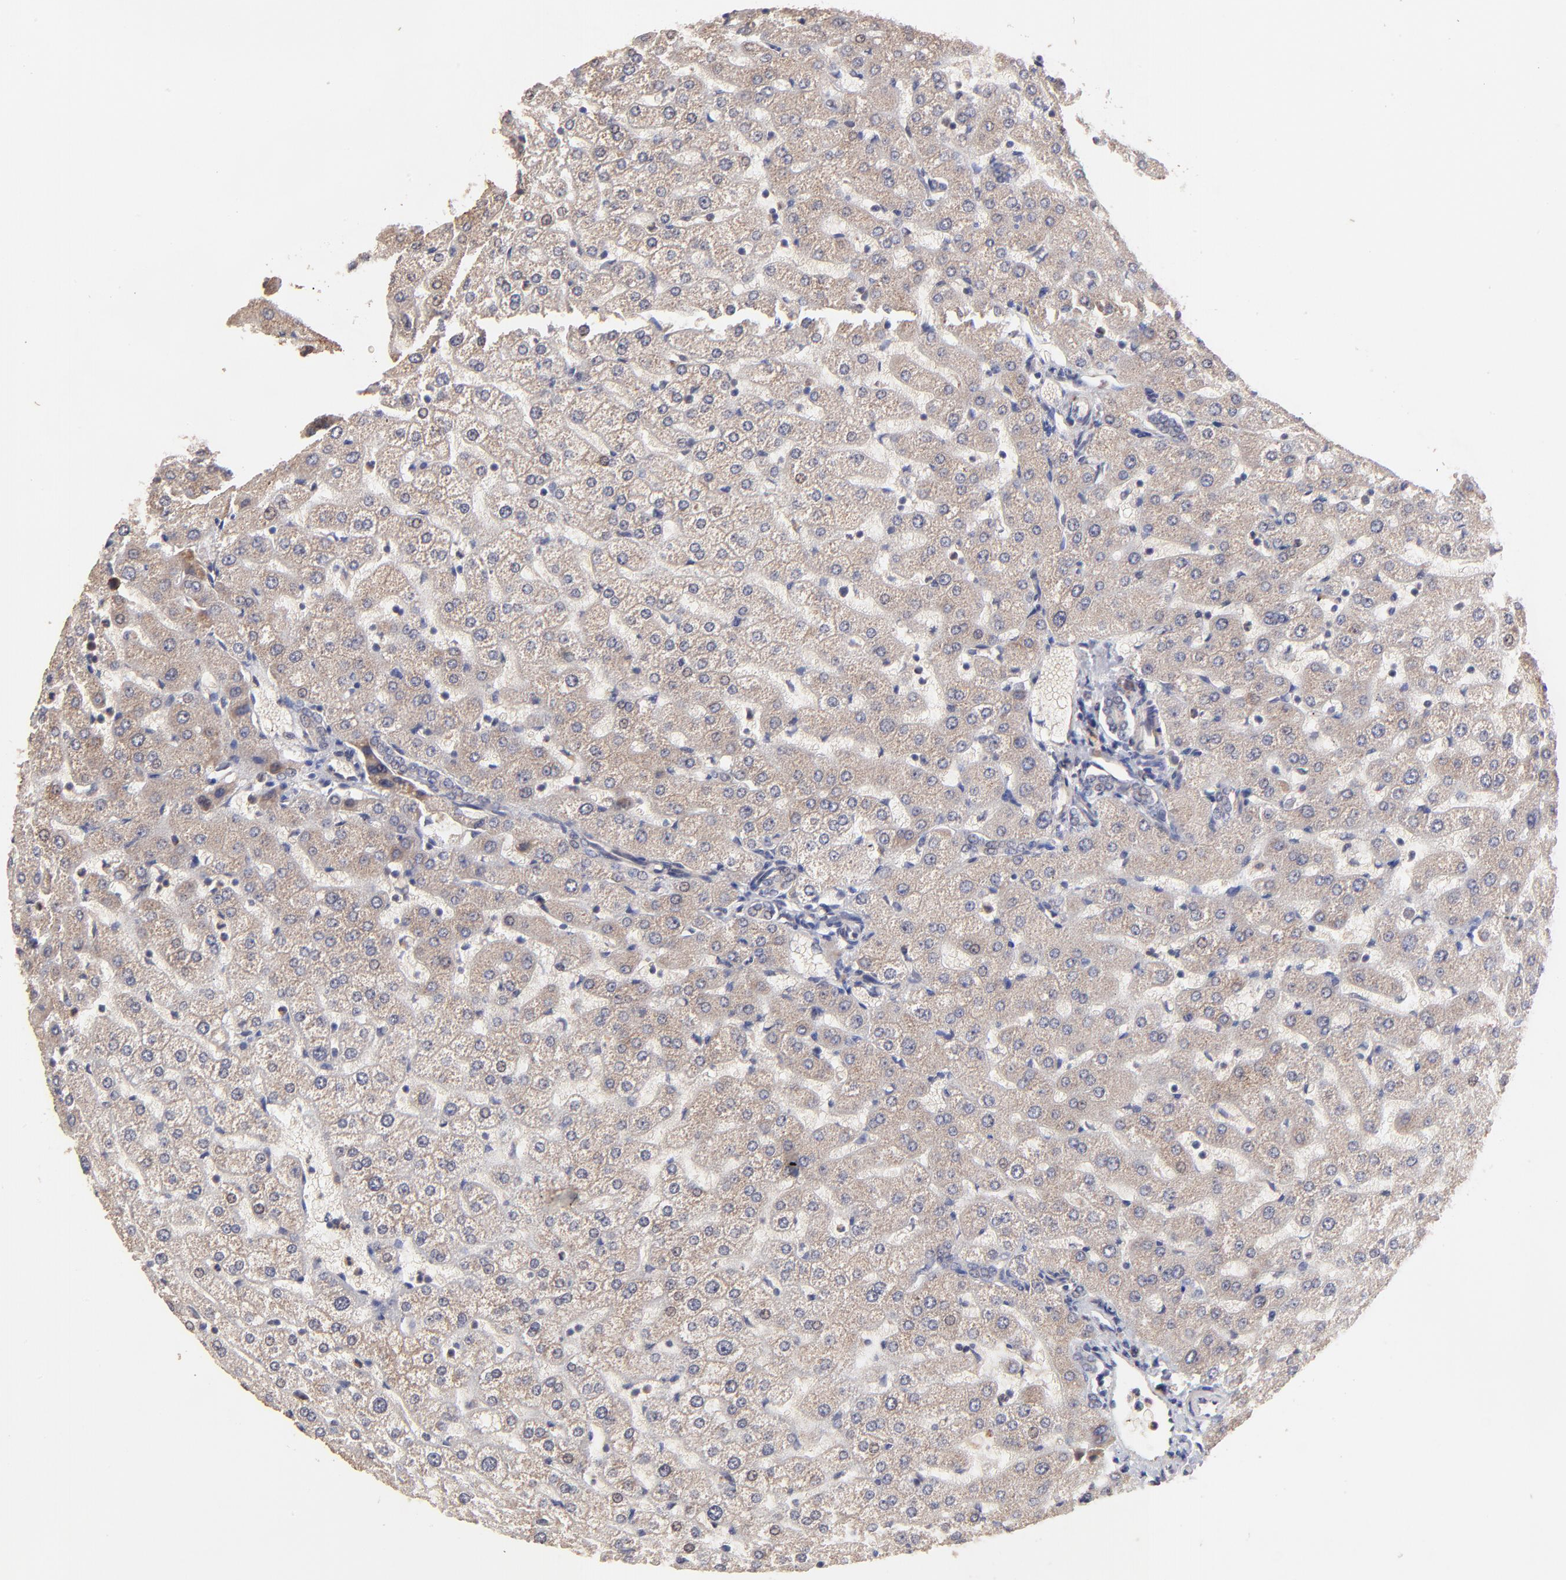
{"staining": {"intensity": "moderate", "quantity": ">75%", "location": "cytoplasmic/membranous"}, "tissue": "liver", "cell_type": "Cholangiocytes", "image_type": "normal", "snomed": [{"axis": "morphology", "description": "Normal tissue, NOS"}, {"axis": "morphology", "description": "Fibrosis, NOS"}, {"axis": "topography", "description": "Liver"}], "caption": "Immunohistochemistry photomicrograph of unremarkable liver: human liver stained using immunohistochemistry (IHC) exhibits medium levels of moderate protein expression localized specifically in the cytoplasmic/membranous of cholangiocytes, appearing as a cytoplasmic/membranous brown color.", "gene": "BAIAP2L2", "patient": {"sex": "female", "age": 29}}